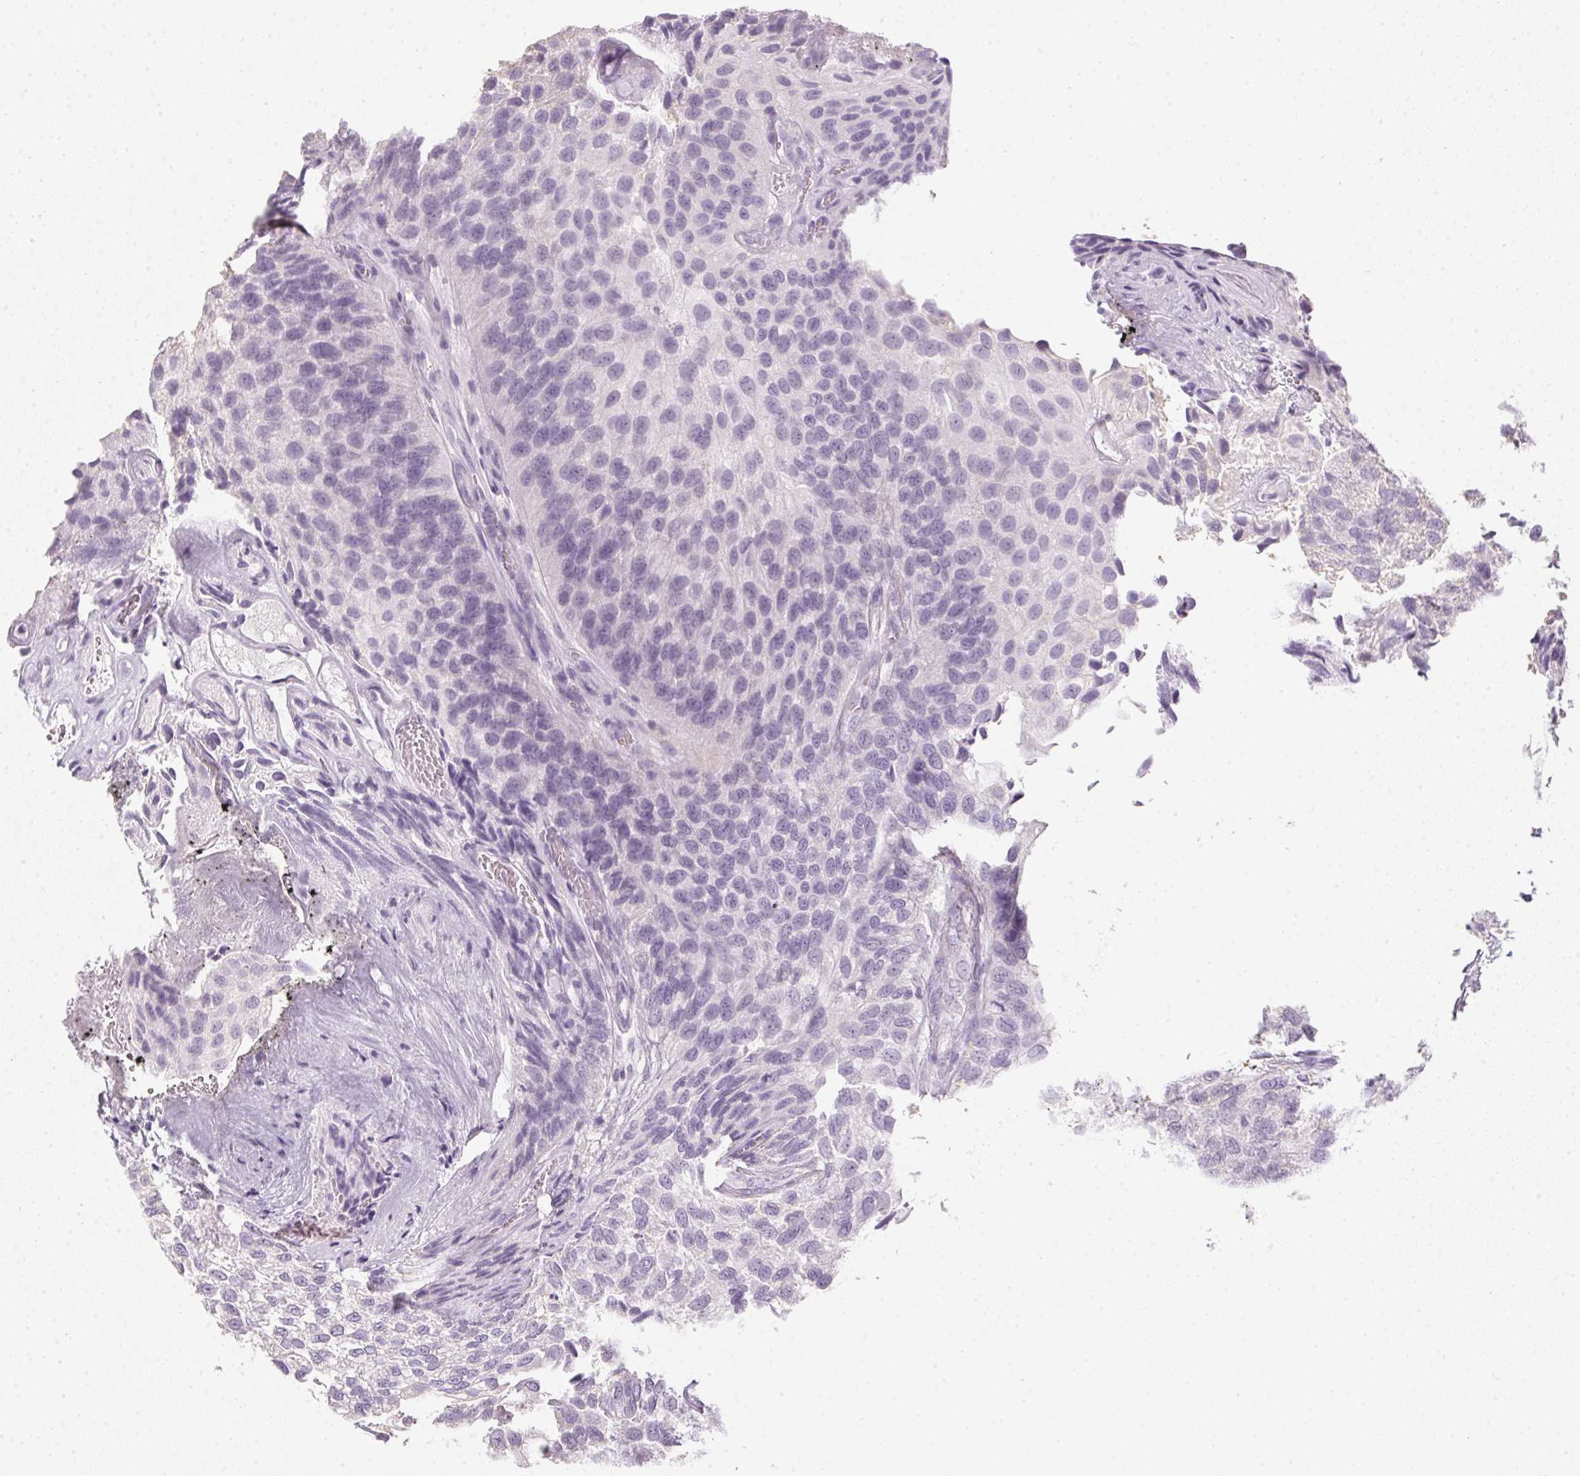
{"staining": {"intensity": "negative", "quantity": "none", "location": "none"}, "tissue": "urothelial cancer", "cell_type": "Tumor cells", "image_type": "cancer", "snomed": [{"axis": "morphology", "description": "Urothelial carcinoma, NOS"}, {"axis": "topography", "description": "Urinary bladder"}], "caption": "Urothelial cancer was stained to show a protein in brown. There is no significant staining in tumor cells.", "gene": "TMEM72", "patient": {"sex": "male", "age": 87}}